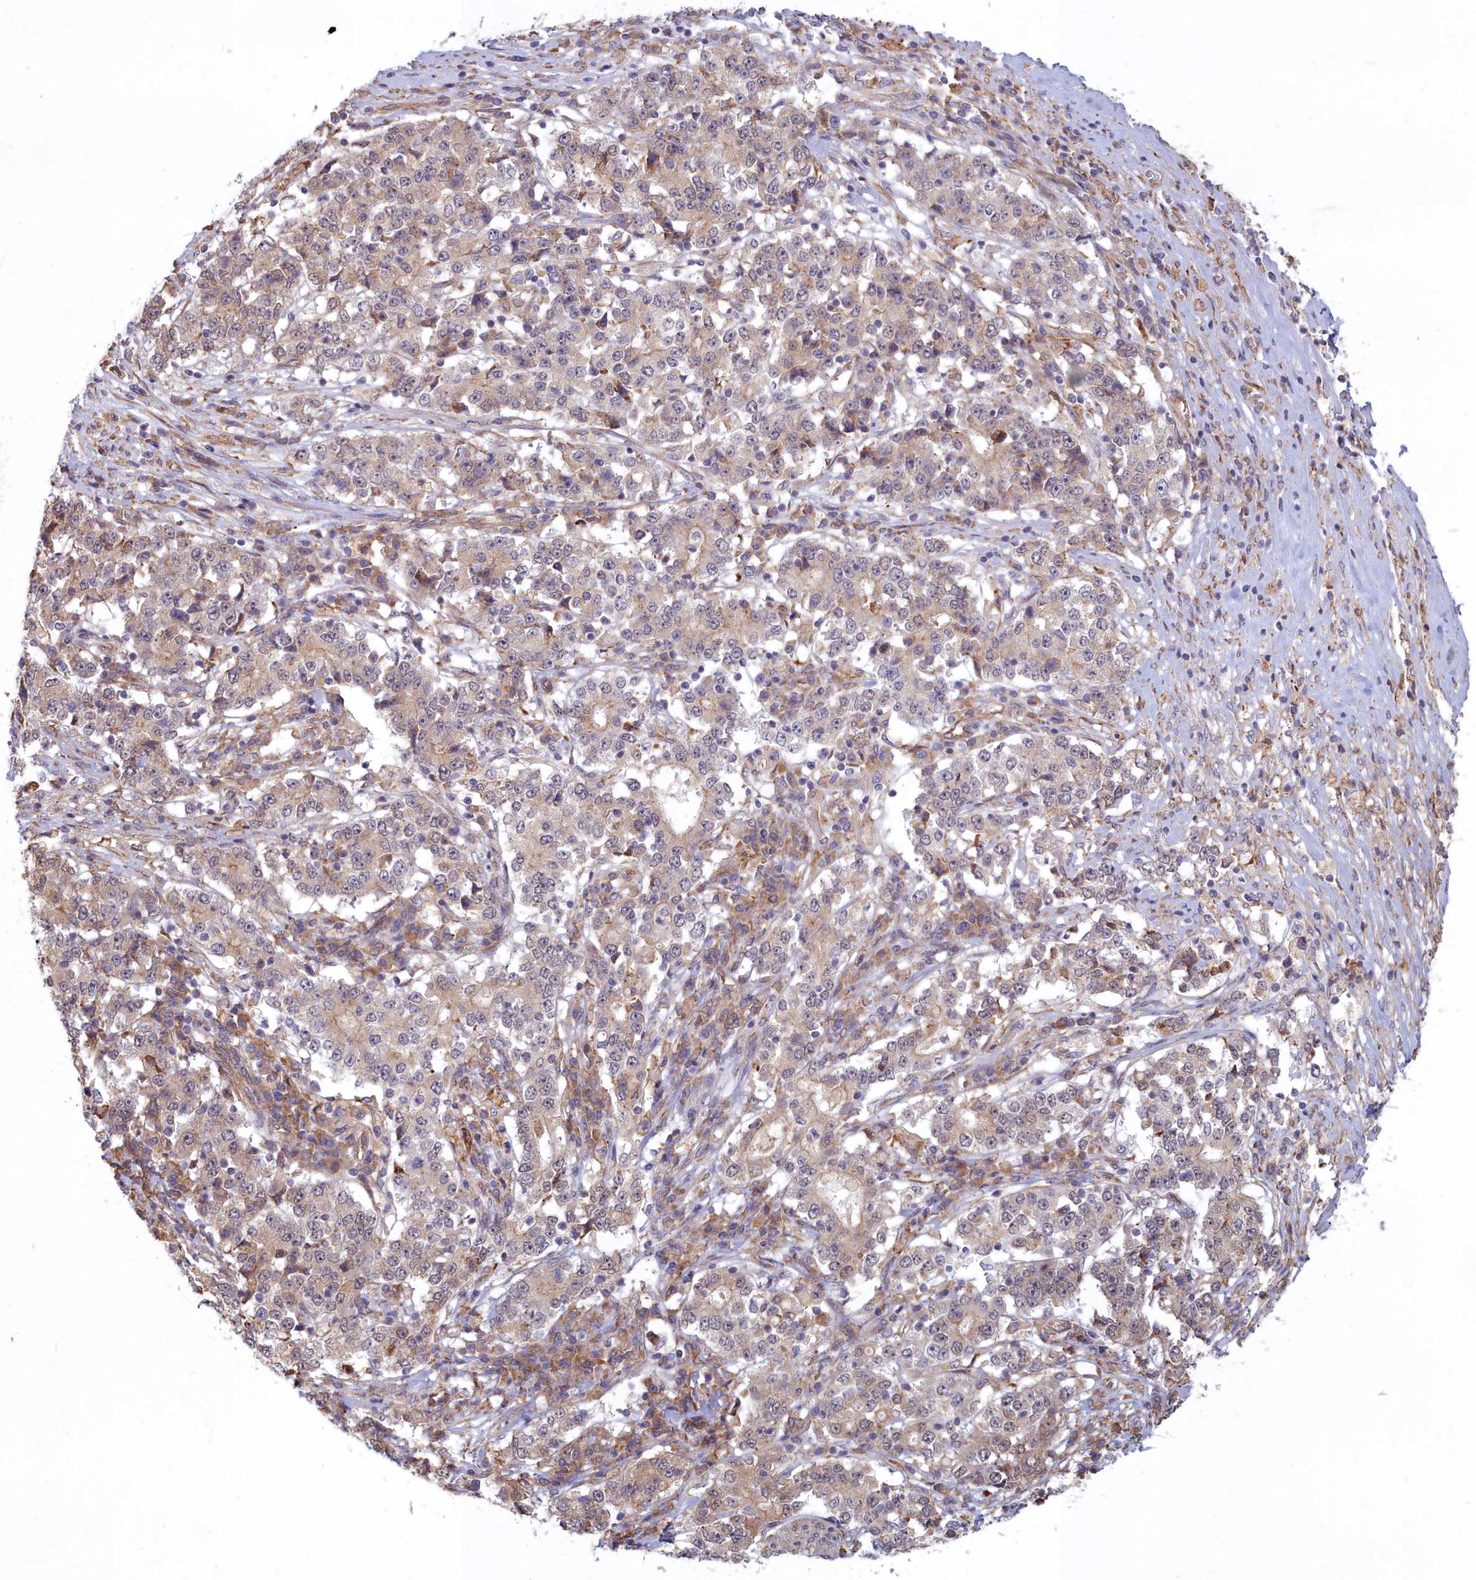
{"staining": {"intensity": "weak", "quantity": "25%-75%", "location": "cytoplasmic/membranous"}, "tissue": "stomach cancer", "cell_type": "Tumor cells", "image_type": "cancer", "snomed": [{"axis": "morphology", "description": "Adenocarcinoma, NOS"}, {"axis": "topography", "description": "Stomach"}], "caption": "Adenocarcinoma (stomach) stained for a protein displays weak cytoplasmic/membranous positivity in tumor cells.", "gene": "MAK16", "patient": {"sex": "male", "age": 59}}